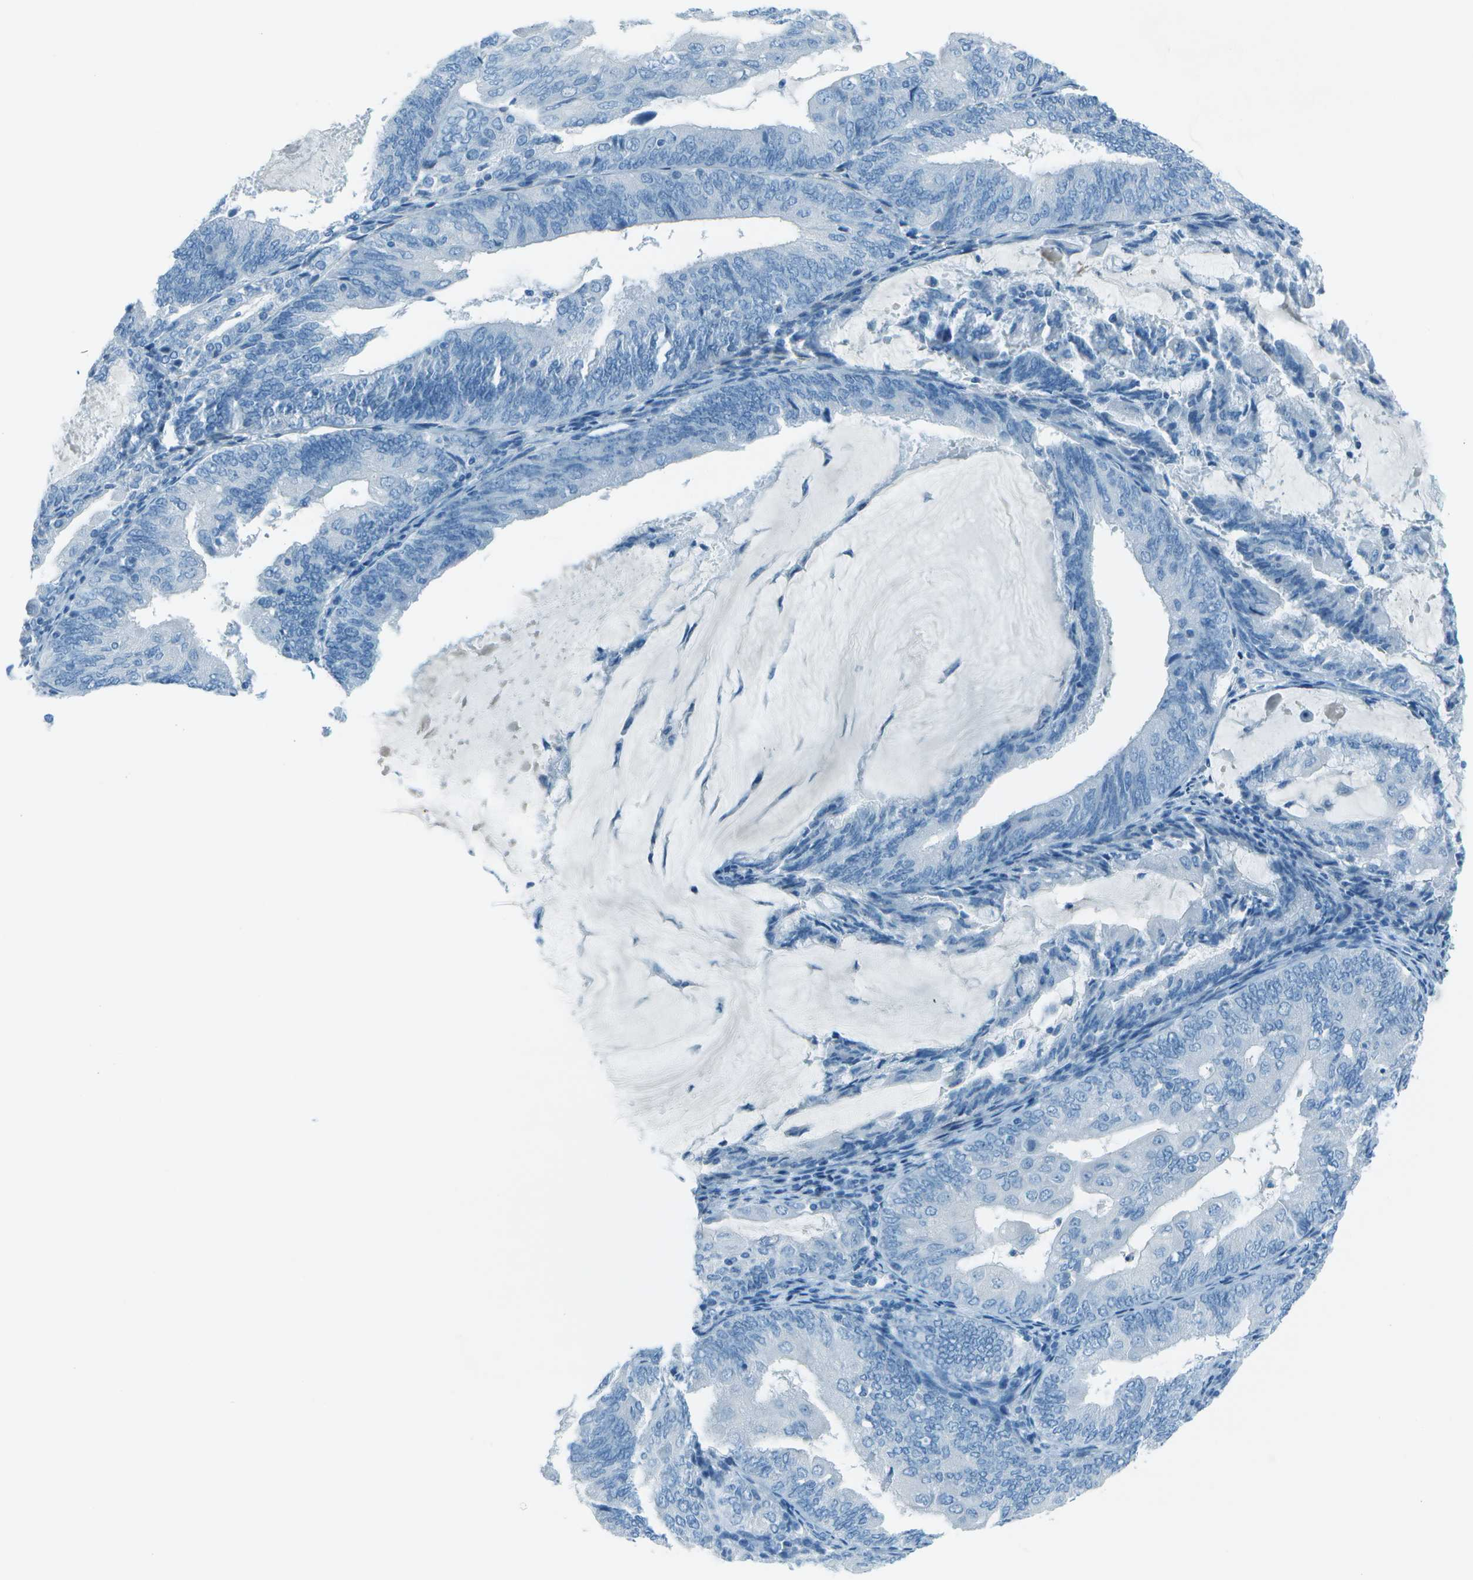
{"staining": {"intensity": "negative", "quantity": "none", "location": "none"}, "tissue": "endometrial cancer", "cell_type": "Tumor cells", "image_type": "cancer", "snomed": [{"axis": "morphology", "description": "Adenocarcinoma, NOS"}, {"axis": "topography", "description": "Endometrium"}], "caption": "Image shows no protein positivity in tumor cells of endometrial adenocarcinoma tissue. (Brightfield microscopy of DAB immunohistochemistry at high magnification).", "gene": "FGF1", "patient": {"sex": "female", "age": 81}}